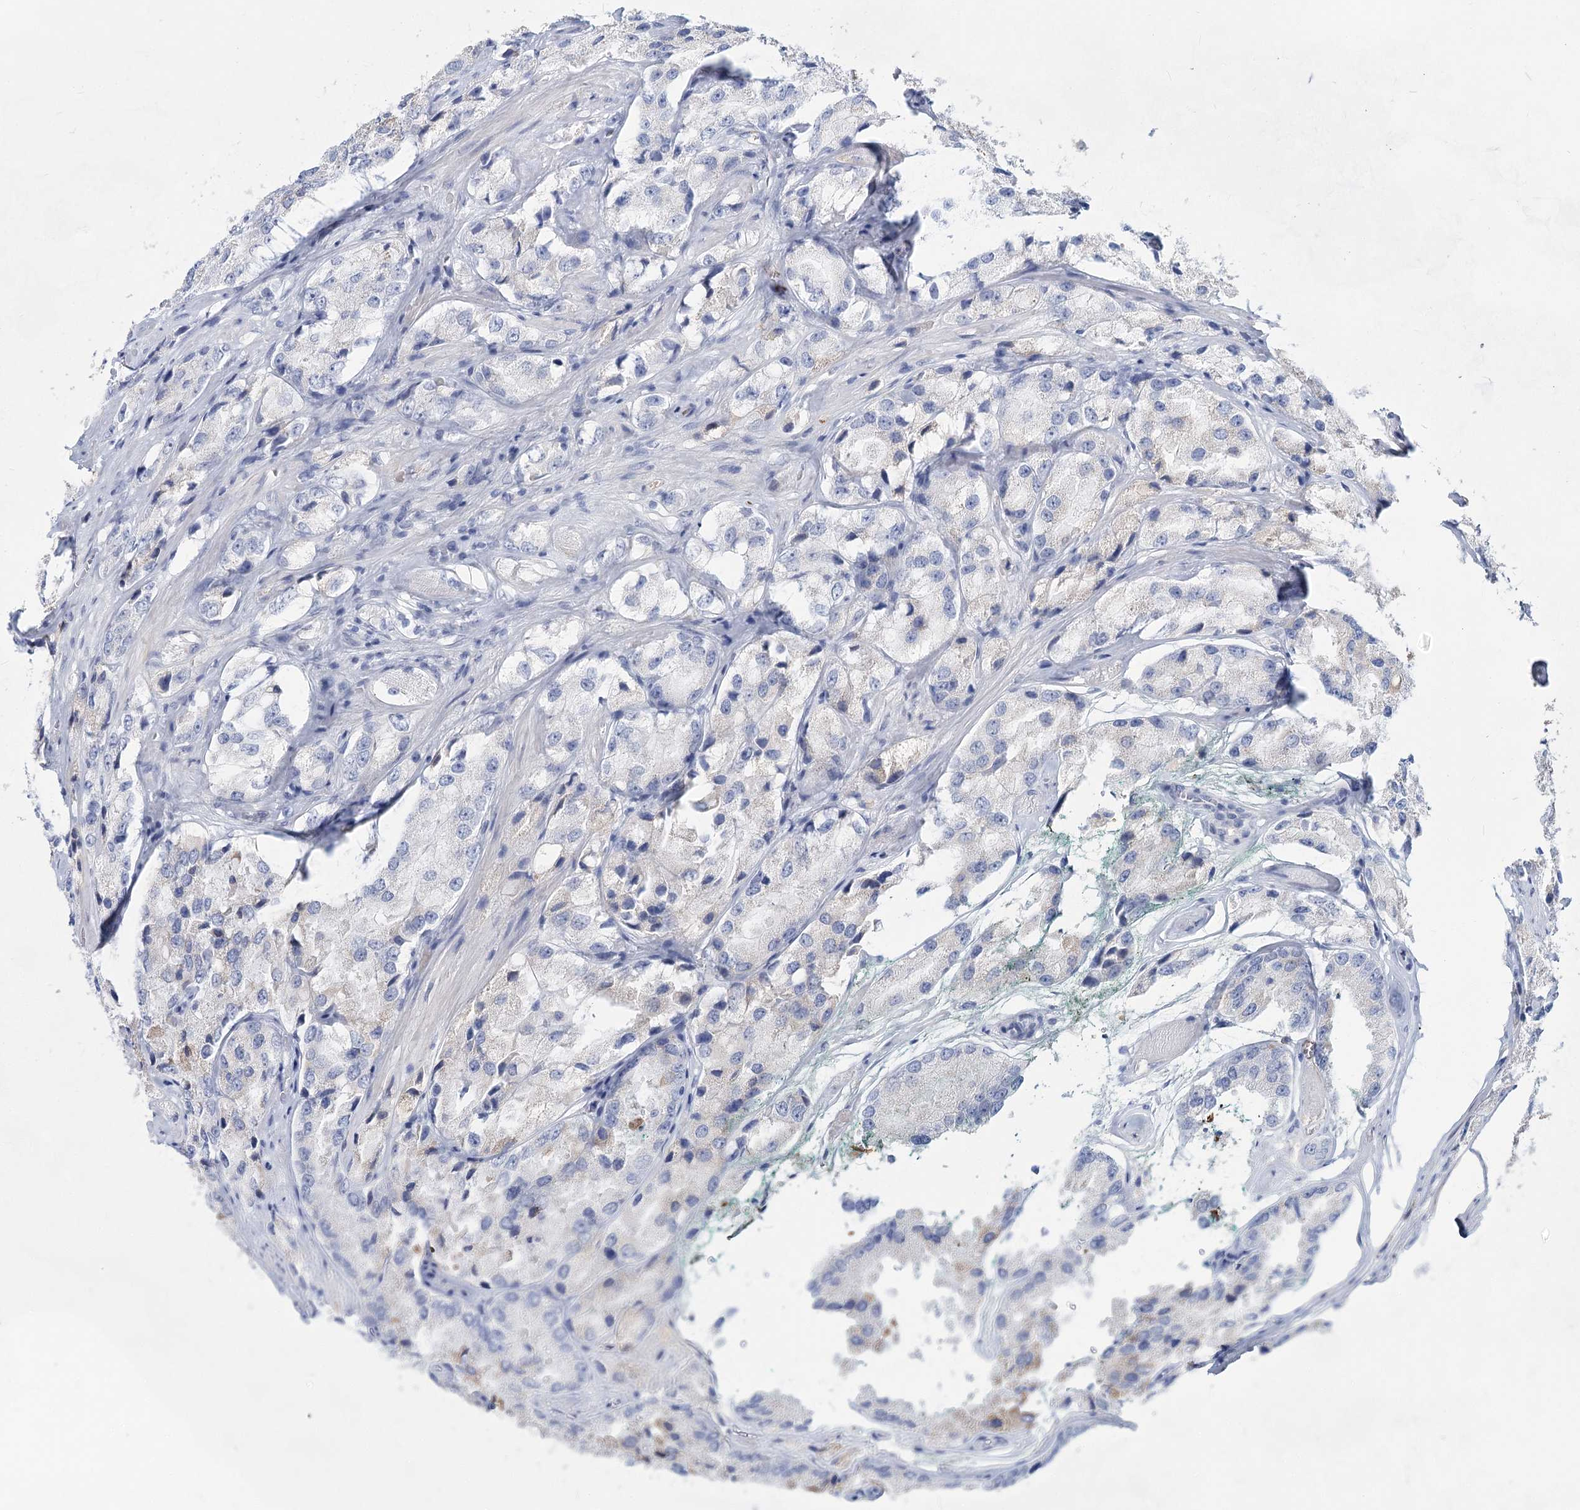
{"staining": {"intensity": "negative", "quantity": "none", "location": "none"}, "tissue": "prostate cancer", "cell_type": "Tumor cells", "image_type": "cancer", "snomed": [{"axis": "morphology", "description": "Adenocarcinoma, High grade"}, {"axis": "topography", "description": "Prostate"}], "caption": "Tumor cells show no significant staining in prostate cancer. (Stains: DAB immunohistochemistry (IHC) with hematoxylin counter stain, Microscopy: brightfield microscopy at high magnification).", "gene": "TASOR2", "patient": {"sex": "male", "age": 66}}